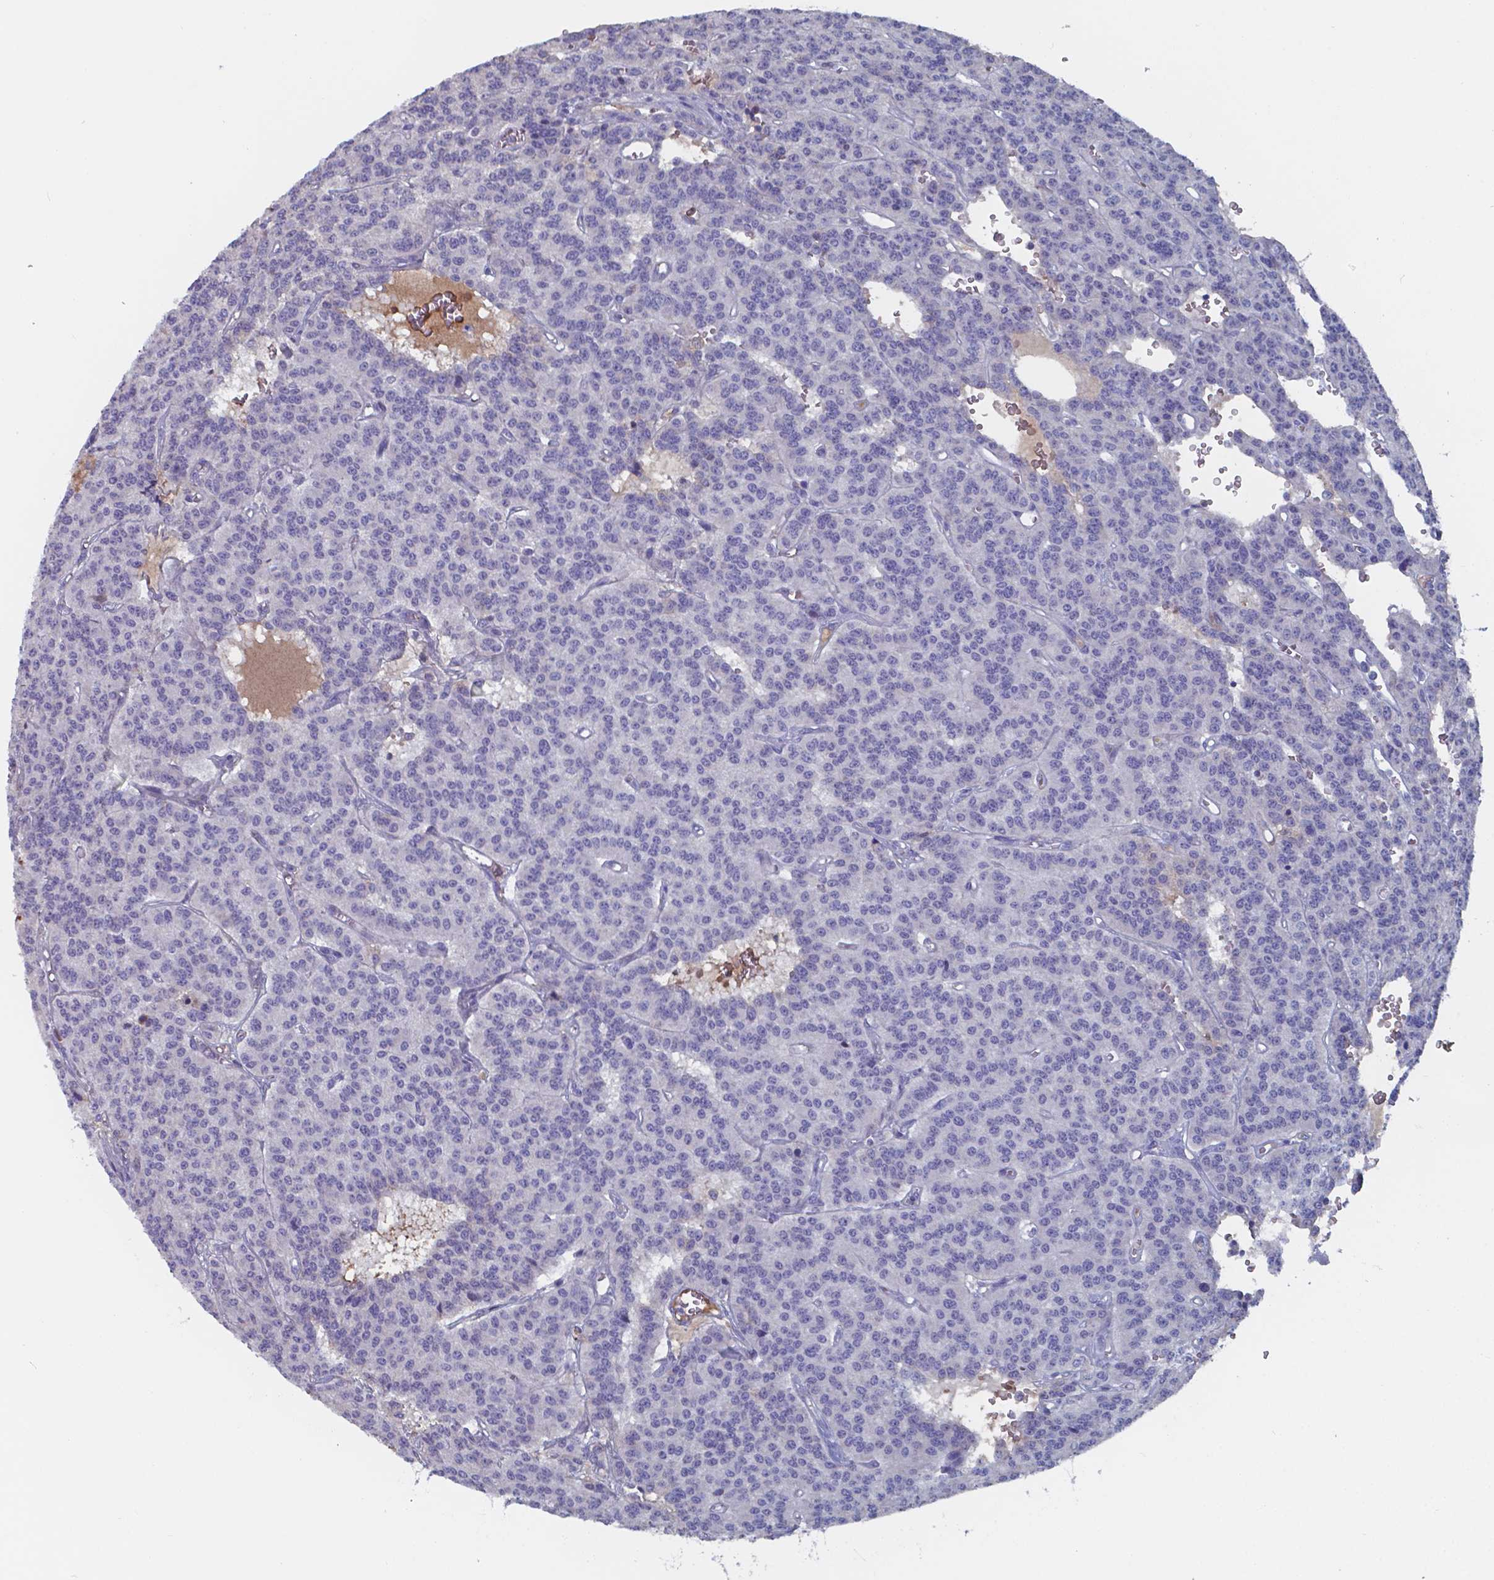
{"staining": {"intensity": "negative", "quantity": "none", "location": "none"}, "tissue": "carcinoid", "cell_type": "Tumor cells", "image_type": "cancer", "snomed": [{"axis": "morphology", "description": "Carcinoid, malignant, NOS"}, {"axis": "topography", "description": "Lung"}], "caption": "This is a photomicrograph of immunohistochemistry (IHC) staining of malignant carcinoid, which shows no expression in tumor cells.", "gene": "BTBD17", "patient": {"sex": "female", "age": 71}}